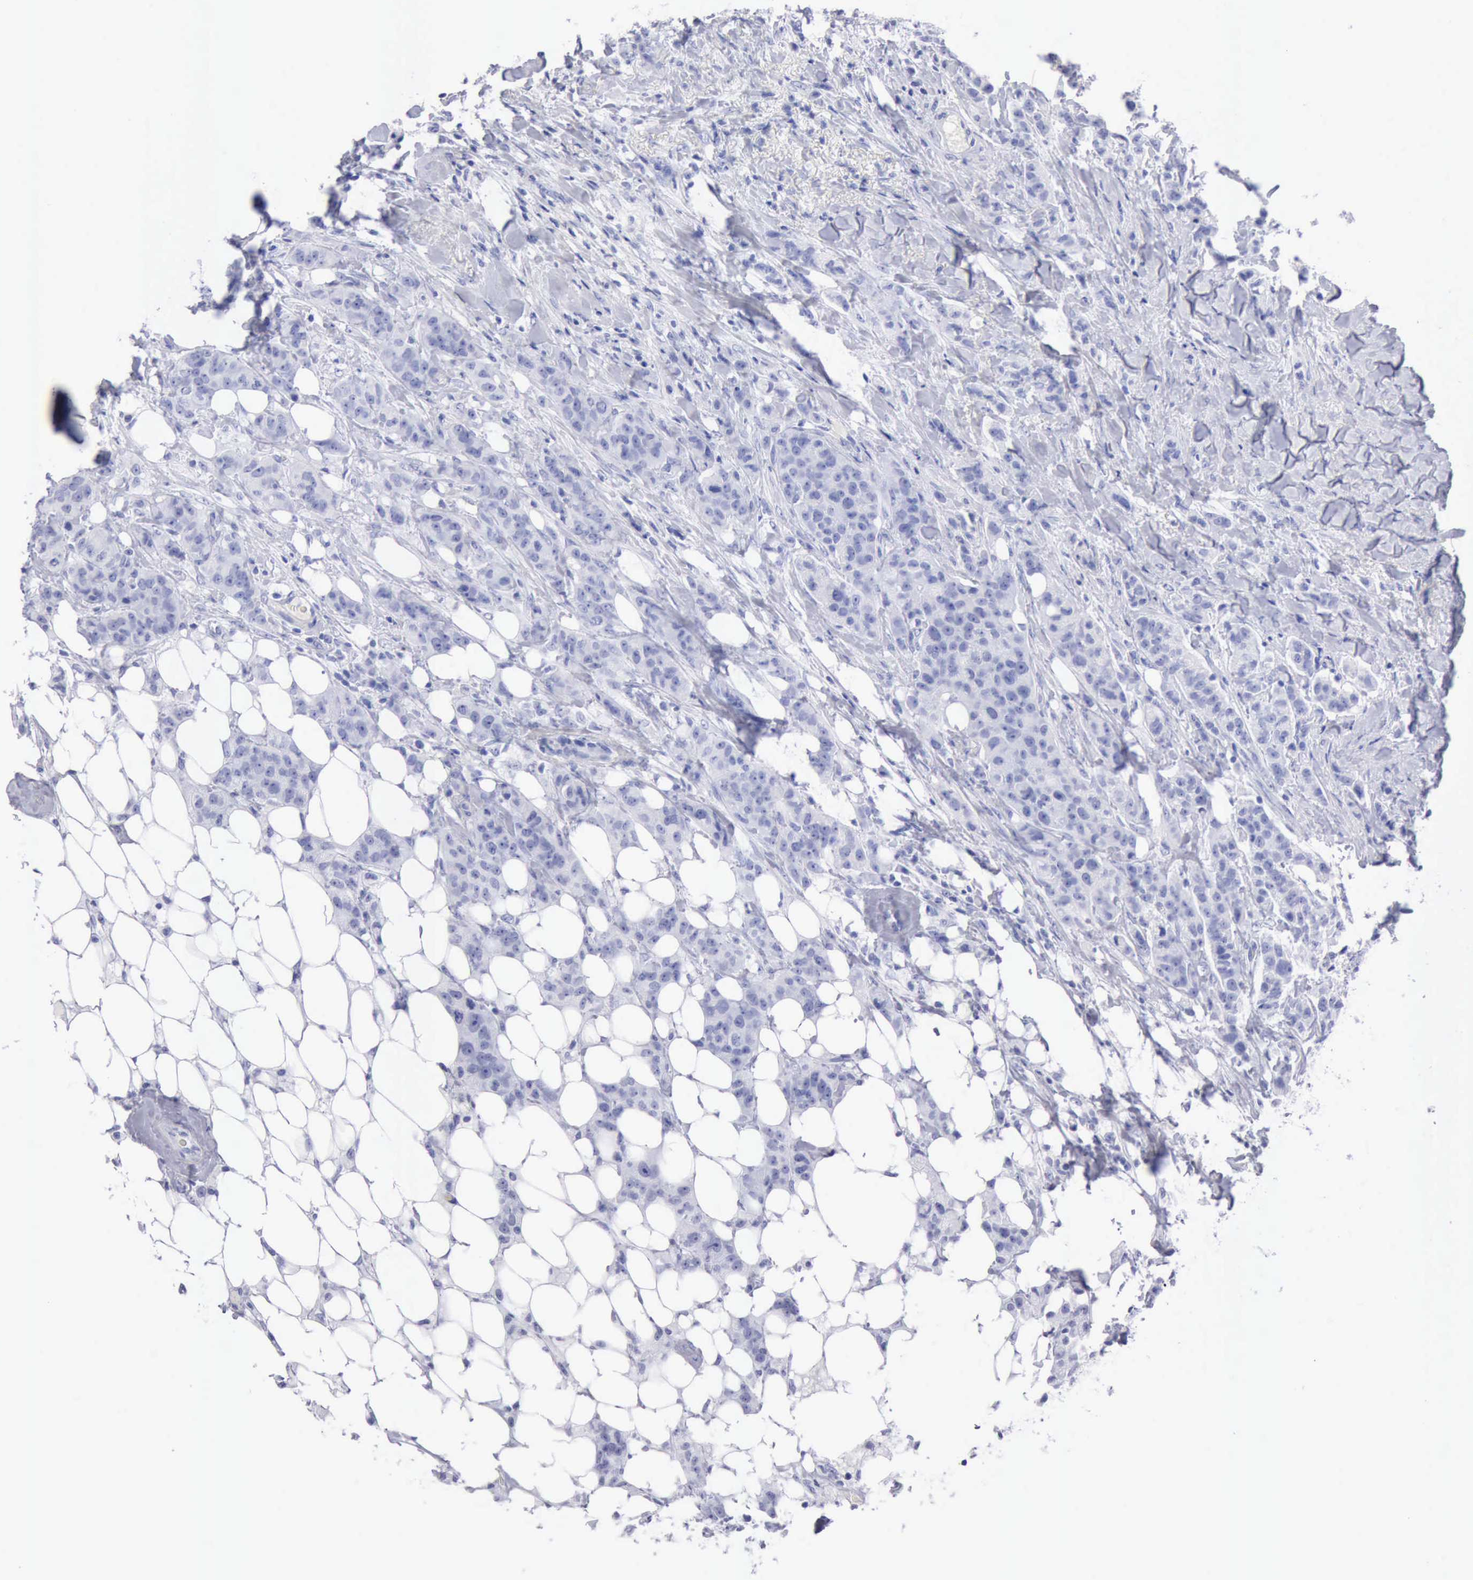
{"staining": {"intensity": "negative", "quantity": "none", "location": "none"}, "tissue": "breast cancer", "cell_type": "Tumor cells", "image_type": "cancer", "snomed": [{"axis": "morphology", "description": "Duct carcinoma"}, {"axis": "topography", "description": "Breast"}], "caption": "Breast cancer (intraductal carcinoma) stained for a protein using IHC shows no expression tumor cells.", "gene": "CYP19A1", "patient": {"sex": "female", "age": 40}}